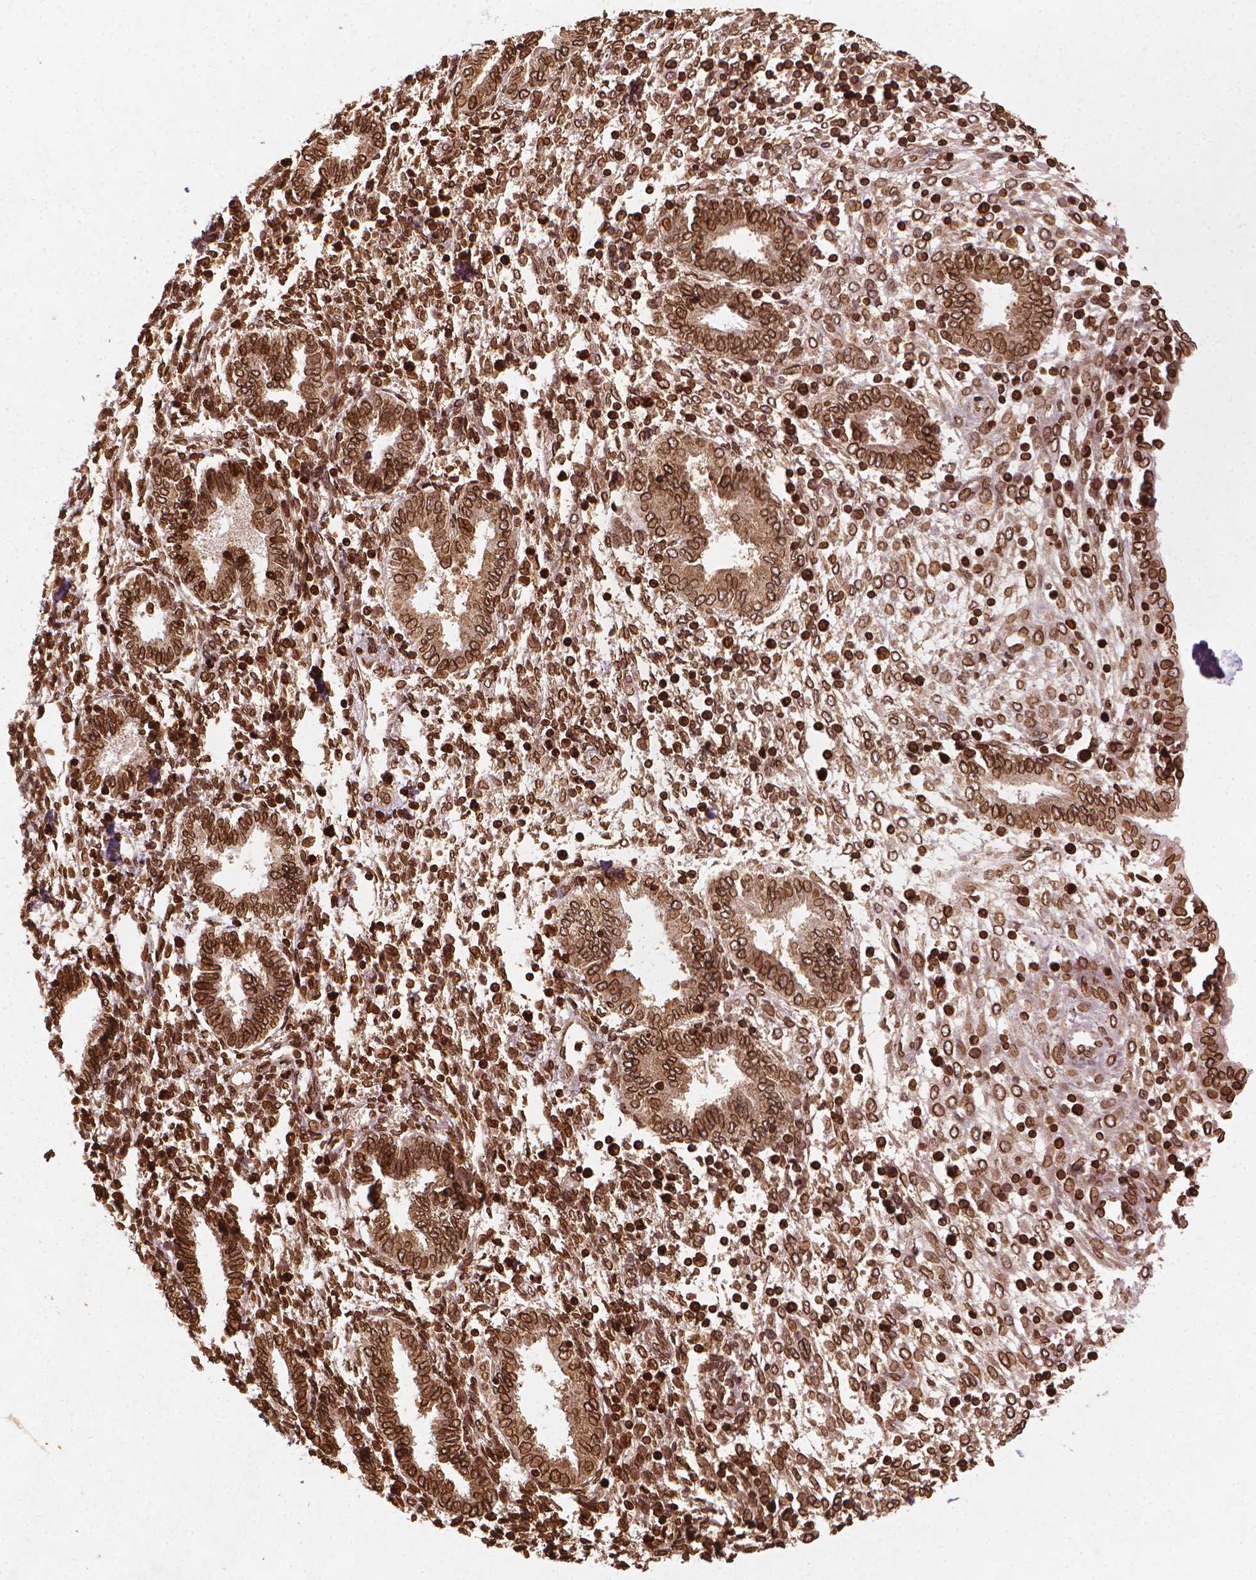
{"staining": {"intensity": "strong", "quantity": "25%-75%", "location": "cytoplasmic/membranous,nuclear"}, "tissue": "endometrium", "cell_type": "Cells in endometrial stroma", "image_type": "normal", "snomed": [{"axis": "morphology", "description": "Normal tissue, NOS"}, {"axis": "topography", "description": "Endometrium"}], "caption": "Protein expression analysis of benign human endometrium reveals strong cytoplasmic/membranous,nuclear expression in about 25%-75% of cells in endometrial stroma. (DAB (3,3'-diaminobenzidine) IHC with brightfield microscopy, high magnification).", "gene": "LMNB1", "patient": {"sex": "female", "age": 42}}